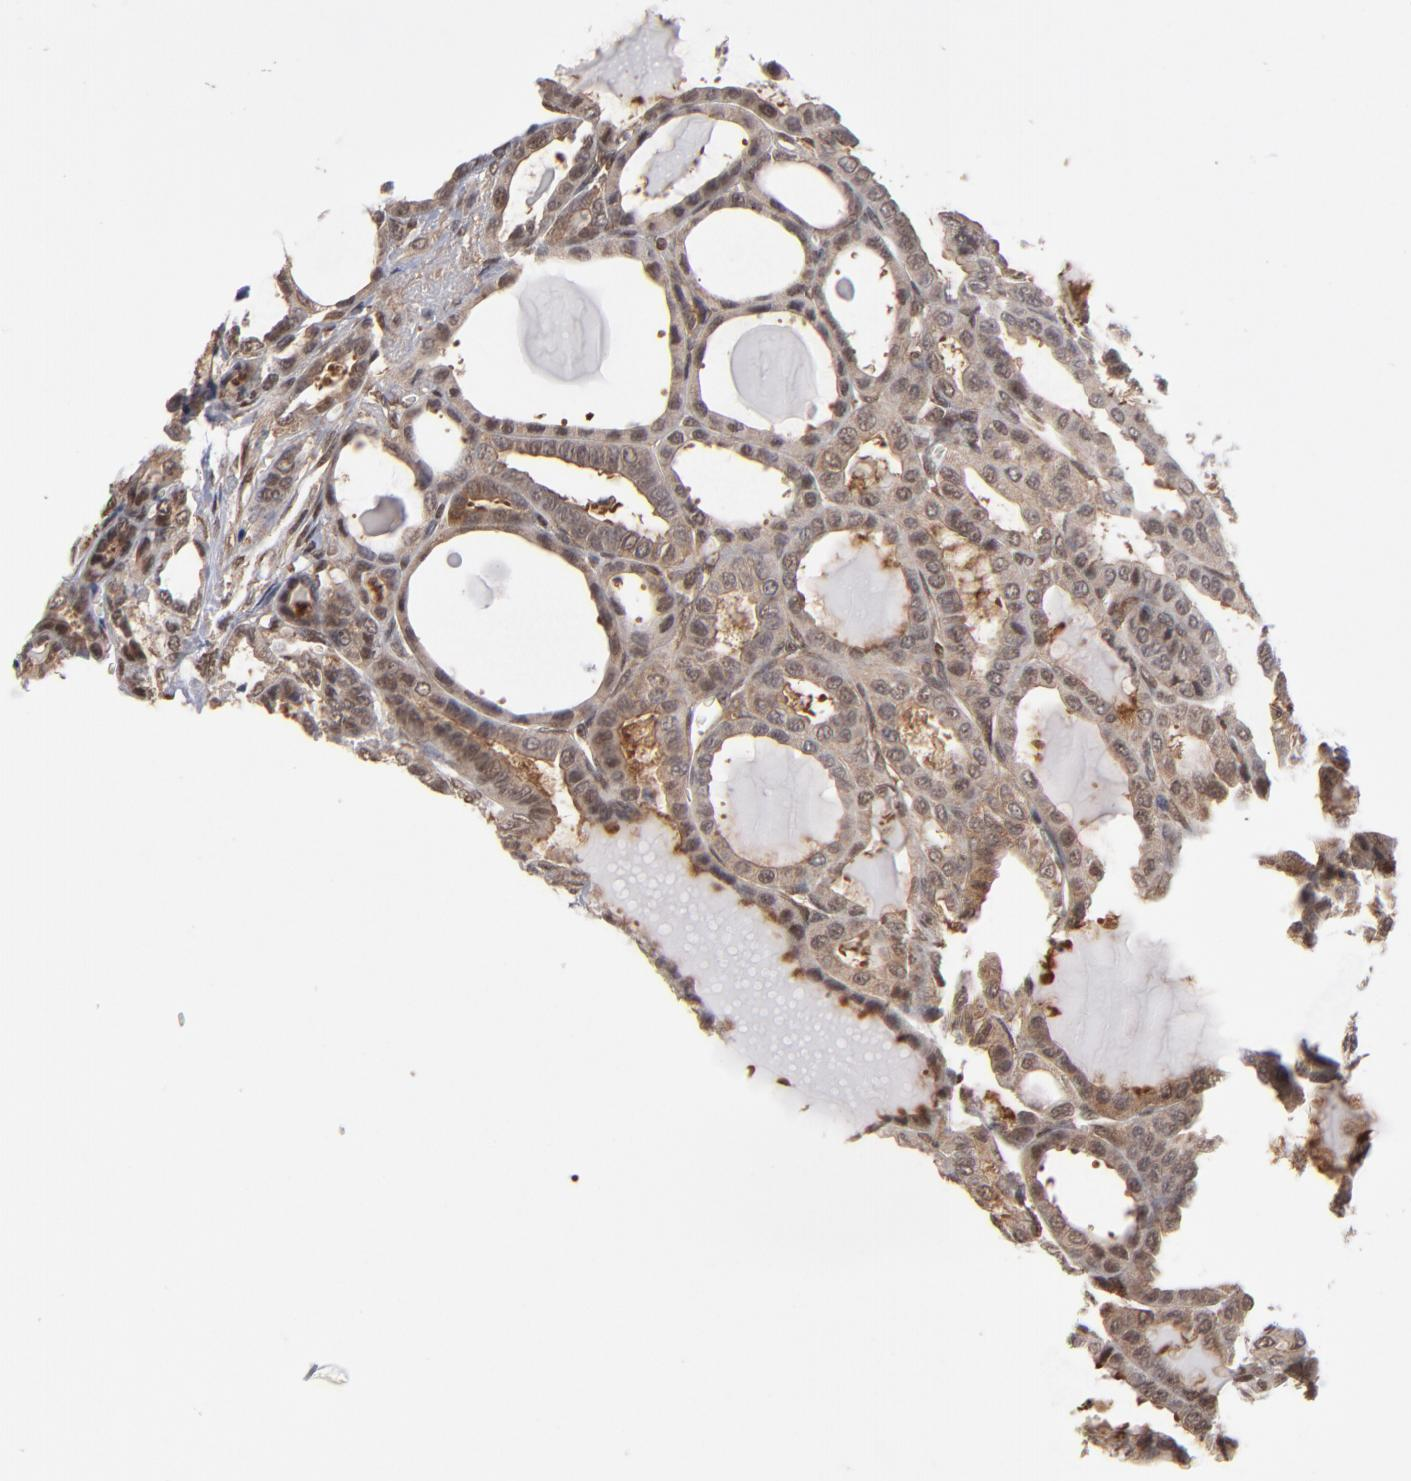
{"staining": {"intensity": "weak", "quantity": ">75%", "location": "cytoplasmic/membranous,nuclear"}, "tissue": "thyroid cancer", "cell_type": "Tumor cells", "image_type": "cancer", "snomed": [{"axis": "morphology", "description": "Carcinoma, NOS"}, {"axis": "topography", "description": "Thyroid gland"}], "caption": "Protein analysis of thyroid carcinoma tissue reveals weak cytoplasmic/membranous and nuclear positivity in about >75% of tumor cells.", "gene": "HUWE1", "patient": {"sex": "female", "age": 91}}